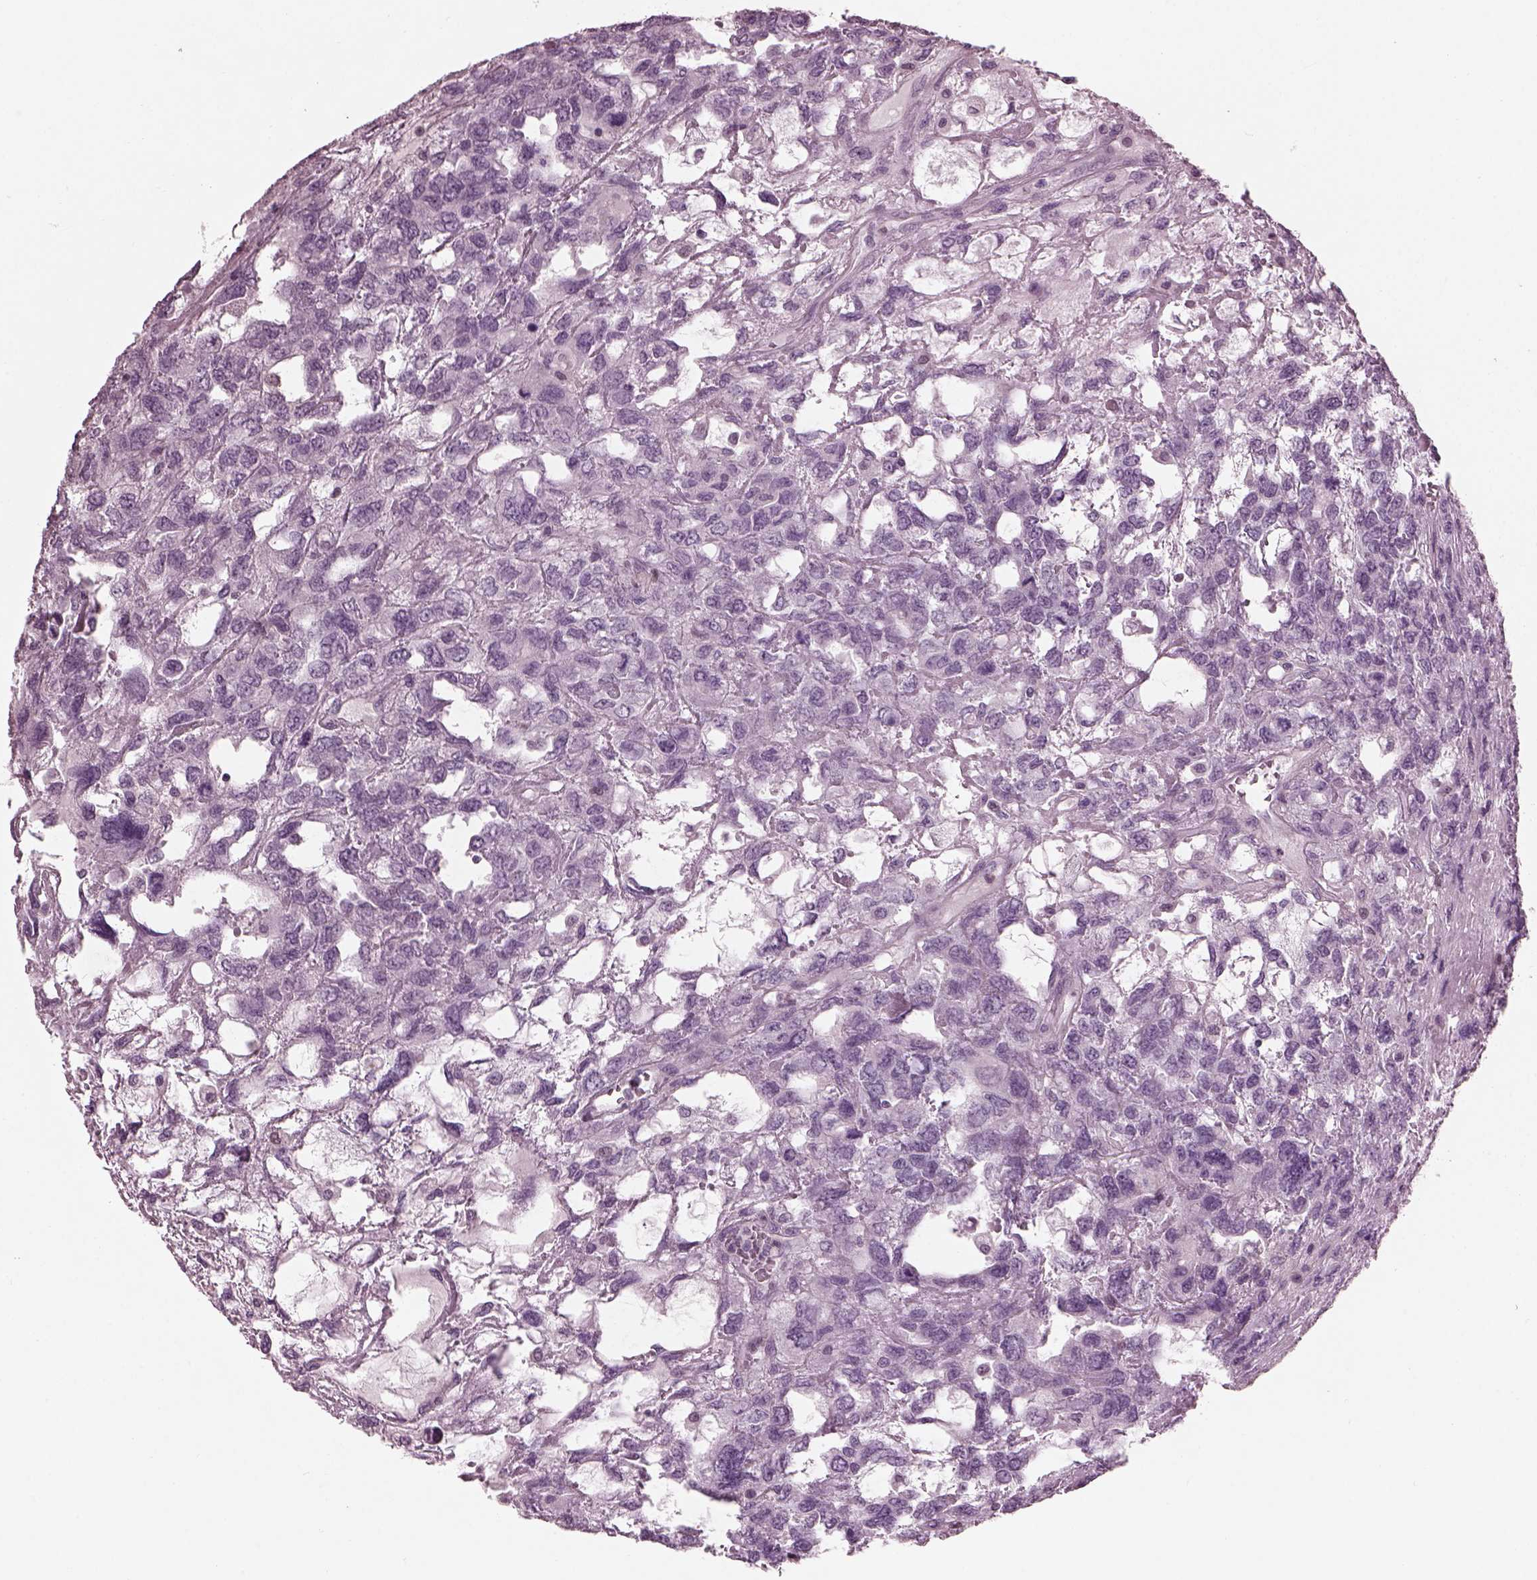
{"staining": {"intensity": "negative", "quantity": "none", "location": "none"}, "tissue": "testis cancer", "cell_type": "Tumor cells", "image_type": "cancer", "snomed": [{"axis": "morphology", "description": "Seminoma, NOS"}, {"axis": "topography", "description": "Testis"}], "caption": "DAB immunohistochemical staining of human seminoma (testis) exhibits no significant staining in tumor cells. The staining was performed using DAB to visualize the protein expression in brown, while the nuclei were stained in blue with hematoxylin (Magnification: 20x).", "gene": "BFSP1", "patient": {"sex": "male", "age": 52}}